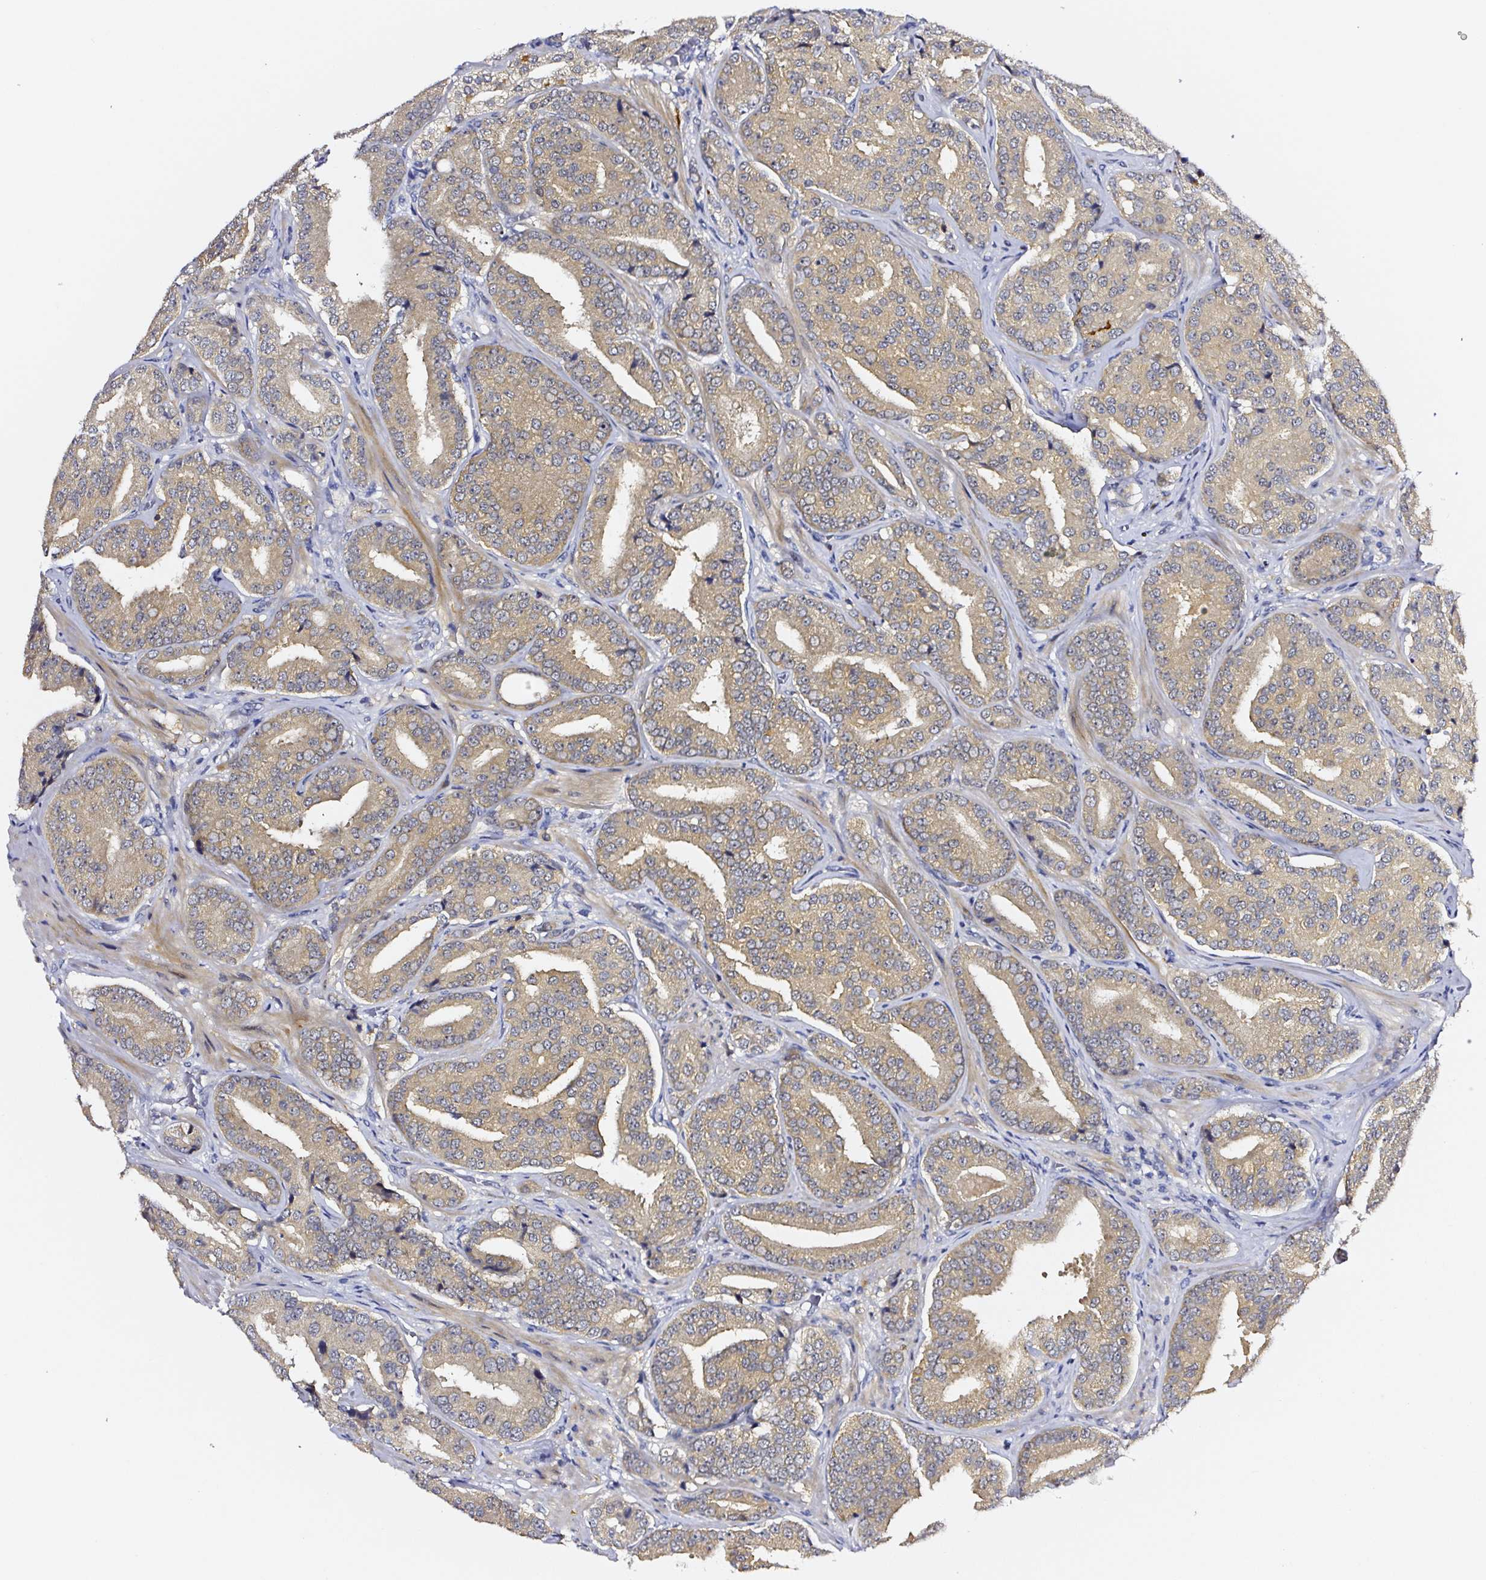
{"staining": {"intensity": "weak", "quantity": ">75%", "location": "cytoplasmic/membranous"}, "tissue": "prostate cancer", "cell_type": "Tumor cells", "image_type": "cancer", "snomed": [{"axis": "morphology", "description": "Adenocarcinoma, High grade"}, {"axis": "topography", "description": "Prostate"}], "caption": "Brown immunohistochemical staining in human prostate adenocarcinoma (high-grade) demonstrates weak cytoplasmic/membranous positivity in approximately >75% of tumor cells.", "gene": "PRKAA2", "patient": {"sex": "male", "age": 63}}